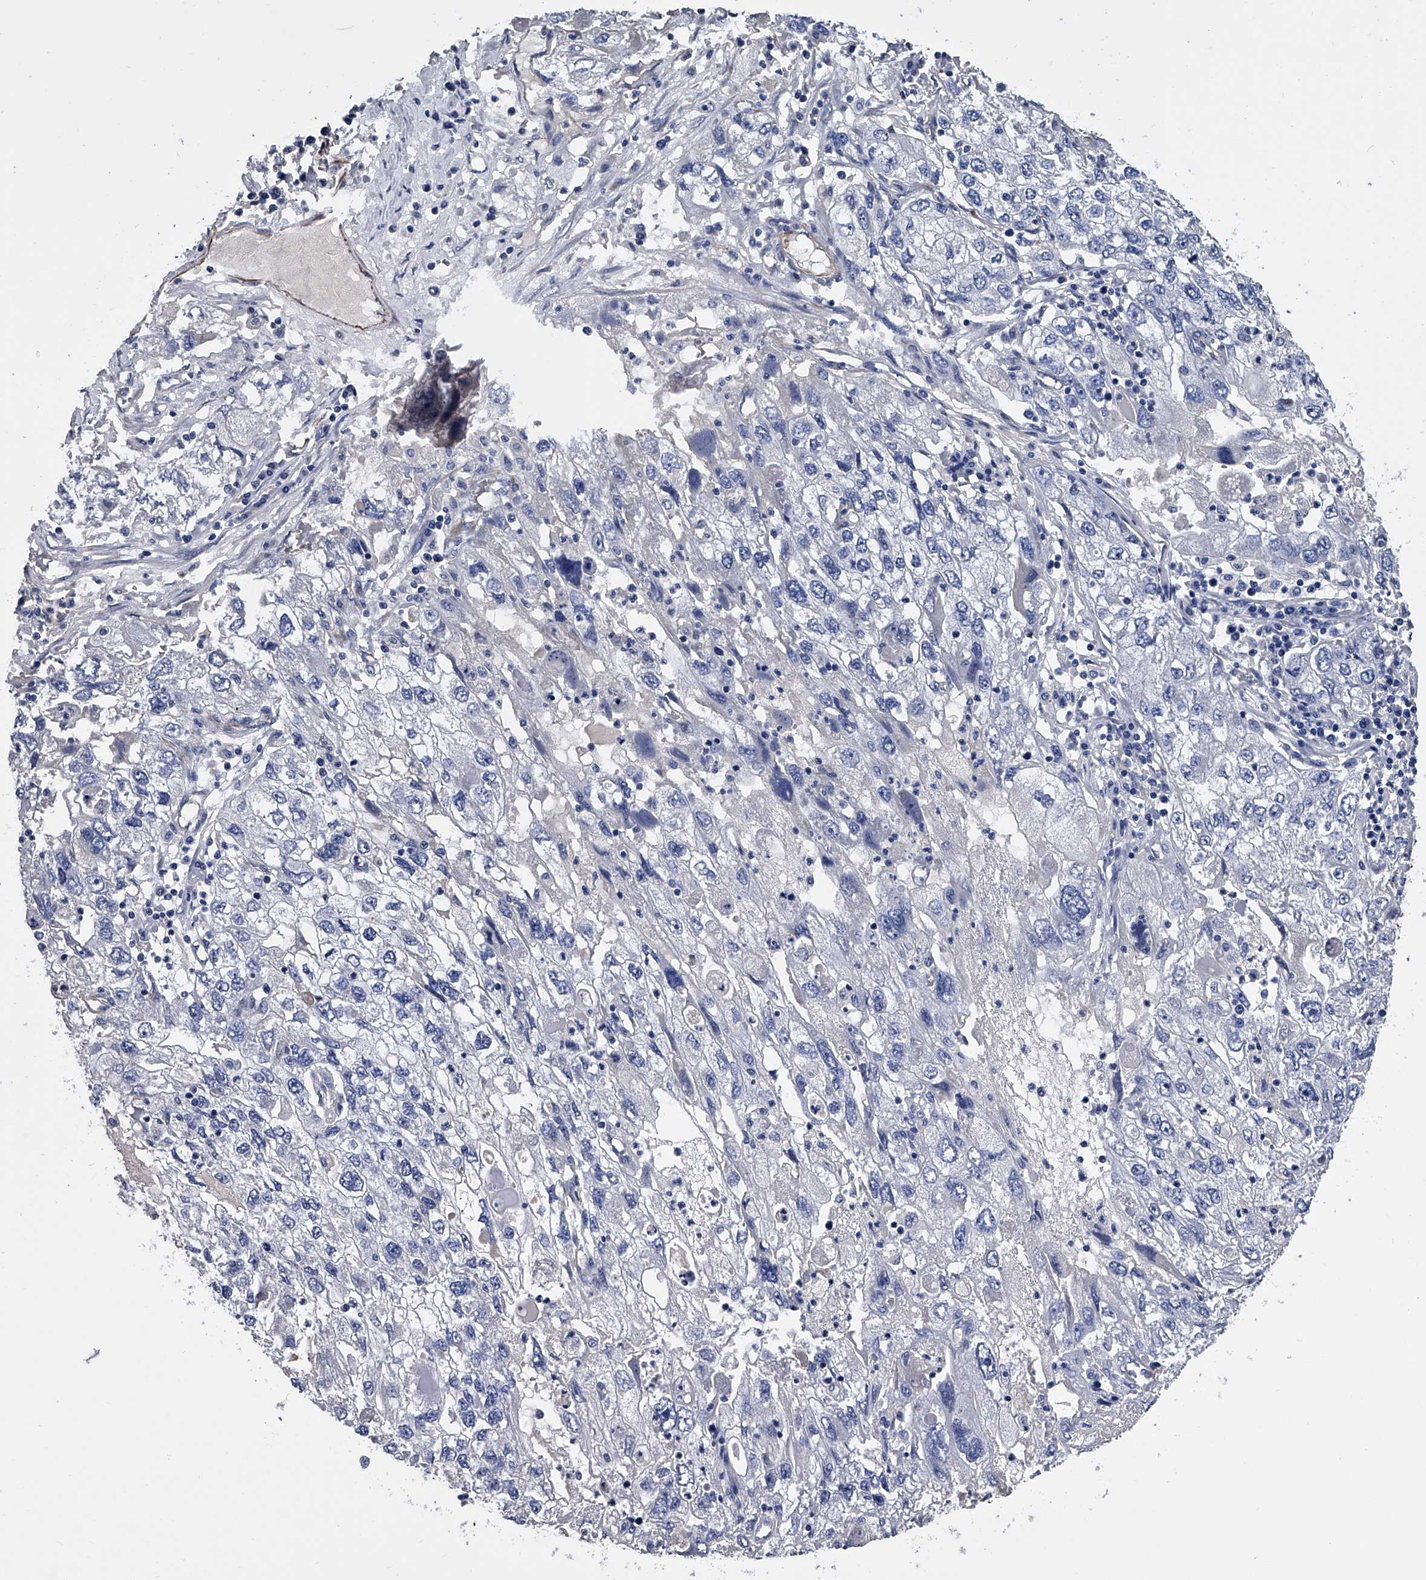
{"staining": {"intensity": "negative", "quantity": "none", "location": "none"}, "tissue": "endometrial cancer", "cell_type": "Tumor cells", "image_type": "cancer", "snomed": [{"axis": "morphology", "description": "Adenocarcinoma, NOS"}, {"axis": "topography", "description": "Endometrium"}], "caption": "Immunohistochemistry (IHC) image of endometrial cancer stained for a protein (brown), which exhibits no staining in tumor cells.", "gene": "EFCAB7", "patient": {"sex": "female", "age": 49}}